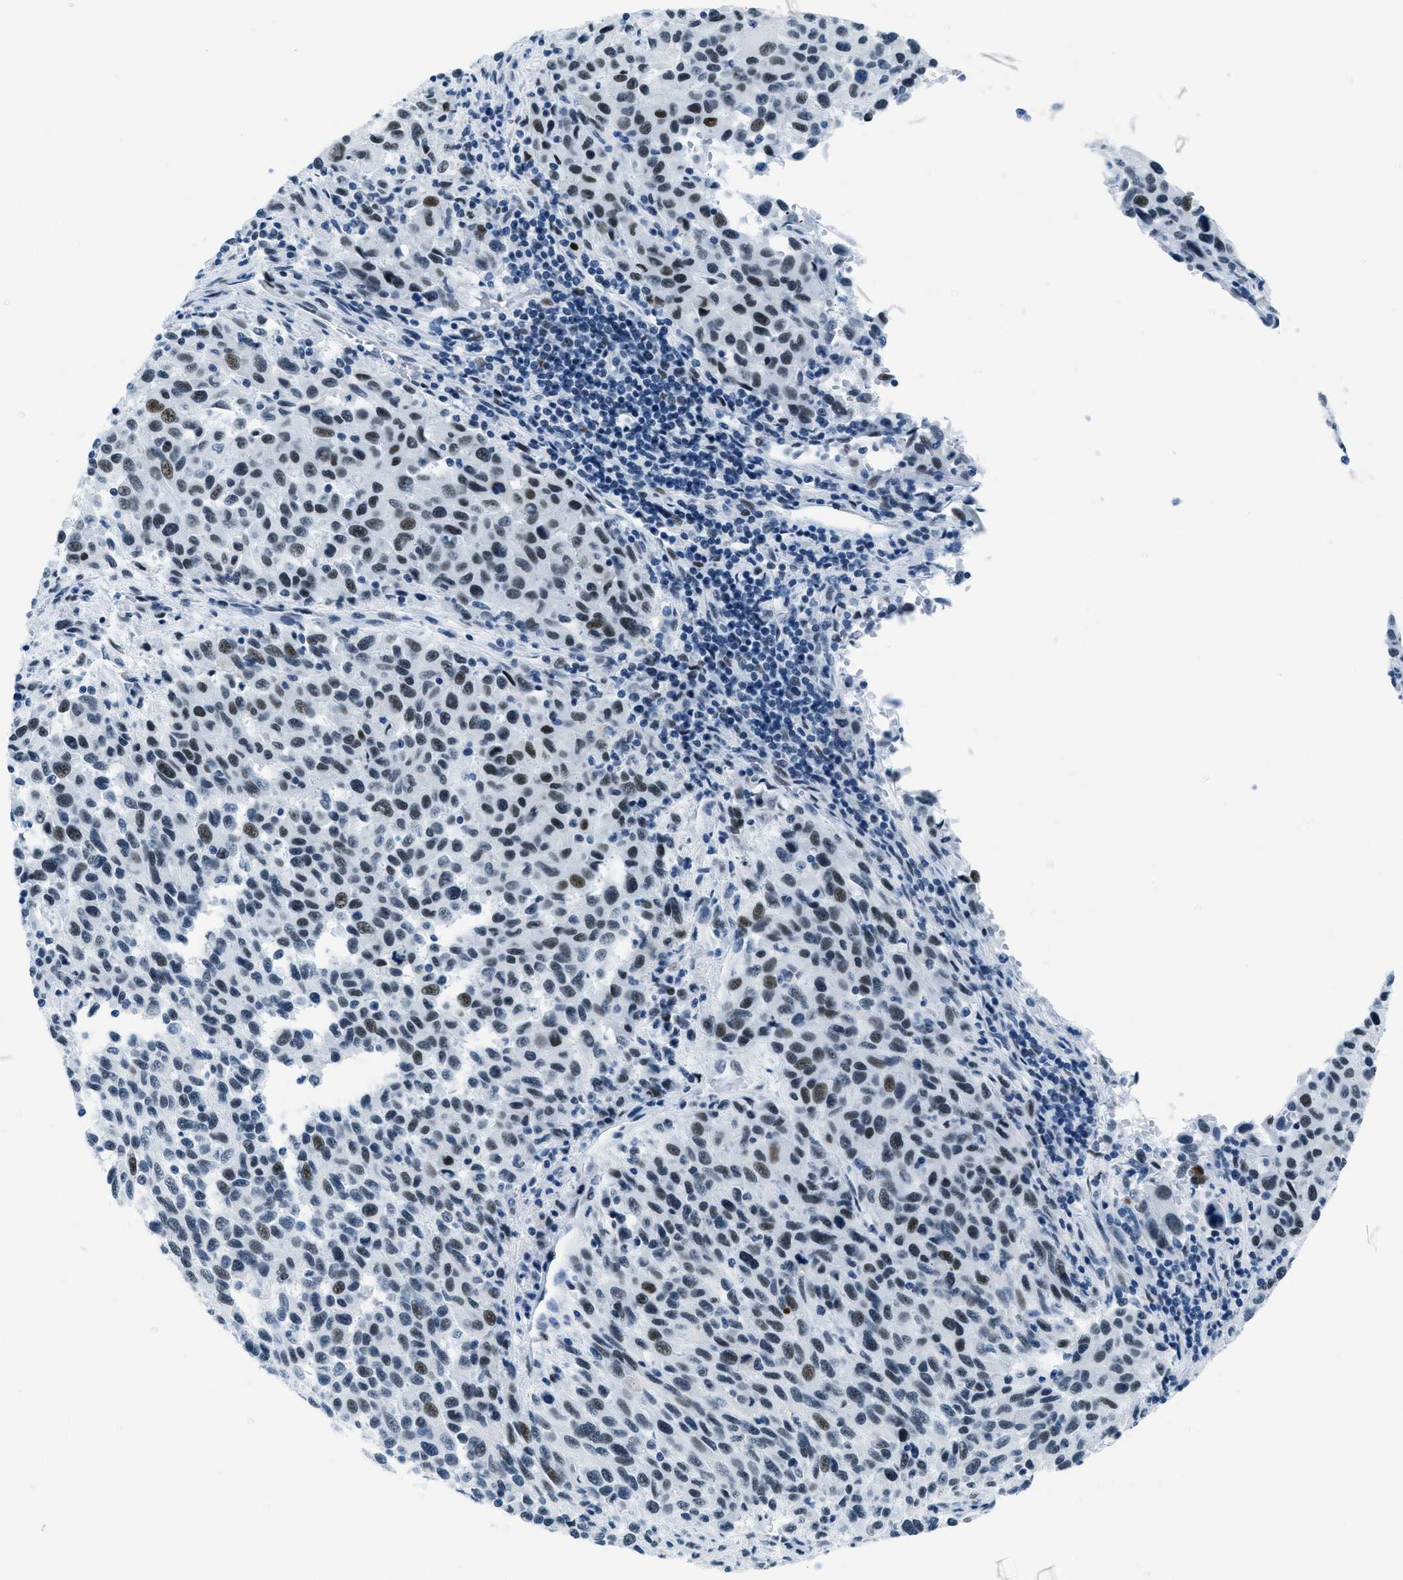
{"staining": {"intensity": "moderate", "quantity": ">75%", "location": "nuclear"}, "tissue": "melanoma", "cell_type": "Tumor cells", "image_type": "cancer", "snomed": [{"axis": "morphology", "description": "Malignant melanoma, Metastatic site"}, {"axis": "topography", "description": "Lymph node"}], "caption": "A medium amount of moderate nuclear positivity is present in about >75% of tumor cells in melanoma tissue.", "gene": "PLA2G2A", "patient": {"sex": "male", "age": 61}}